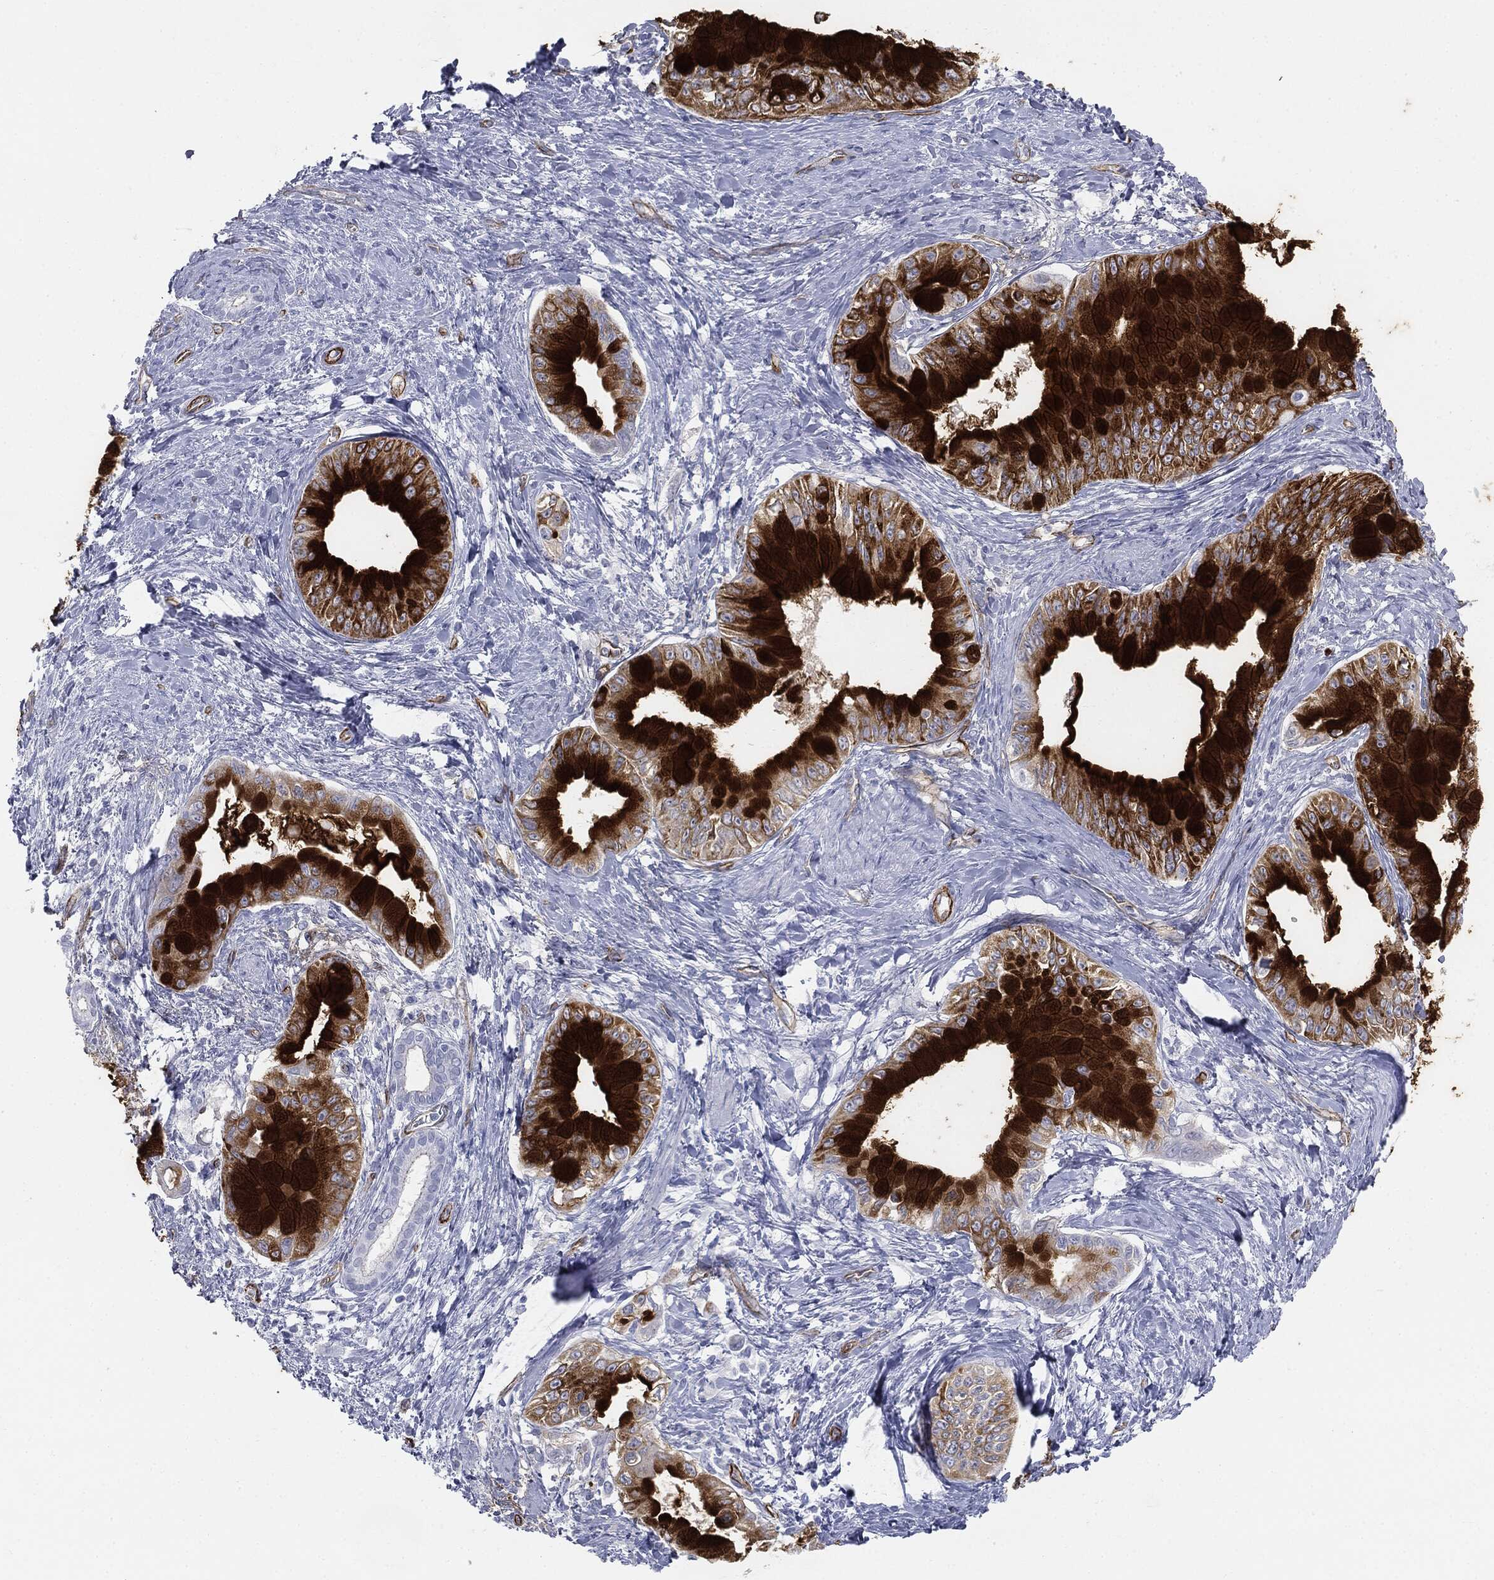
{"staining": {"intensity": "strong", "quantity": ">75%", "location": "cytoplasmic/membranous"}, "tissue": "pancreatic cancer", "cell_type": "Tumor cells", "image_type": "cancer", "snomed": [{"axis": "morphology", "description": "Adenocarcinoma, NOS"}, {"axis": "topography", "description": "Pancreas"}], "caption": "The image demonstrates staining of pancreatic cancer (adenocarcinoma), revealing strong cytoplasmic/membranous protein expression (brown color) within tumor cells.", "gene": "MUC5AC", "patient": {"sex": "male", "age": 48}}